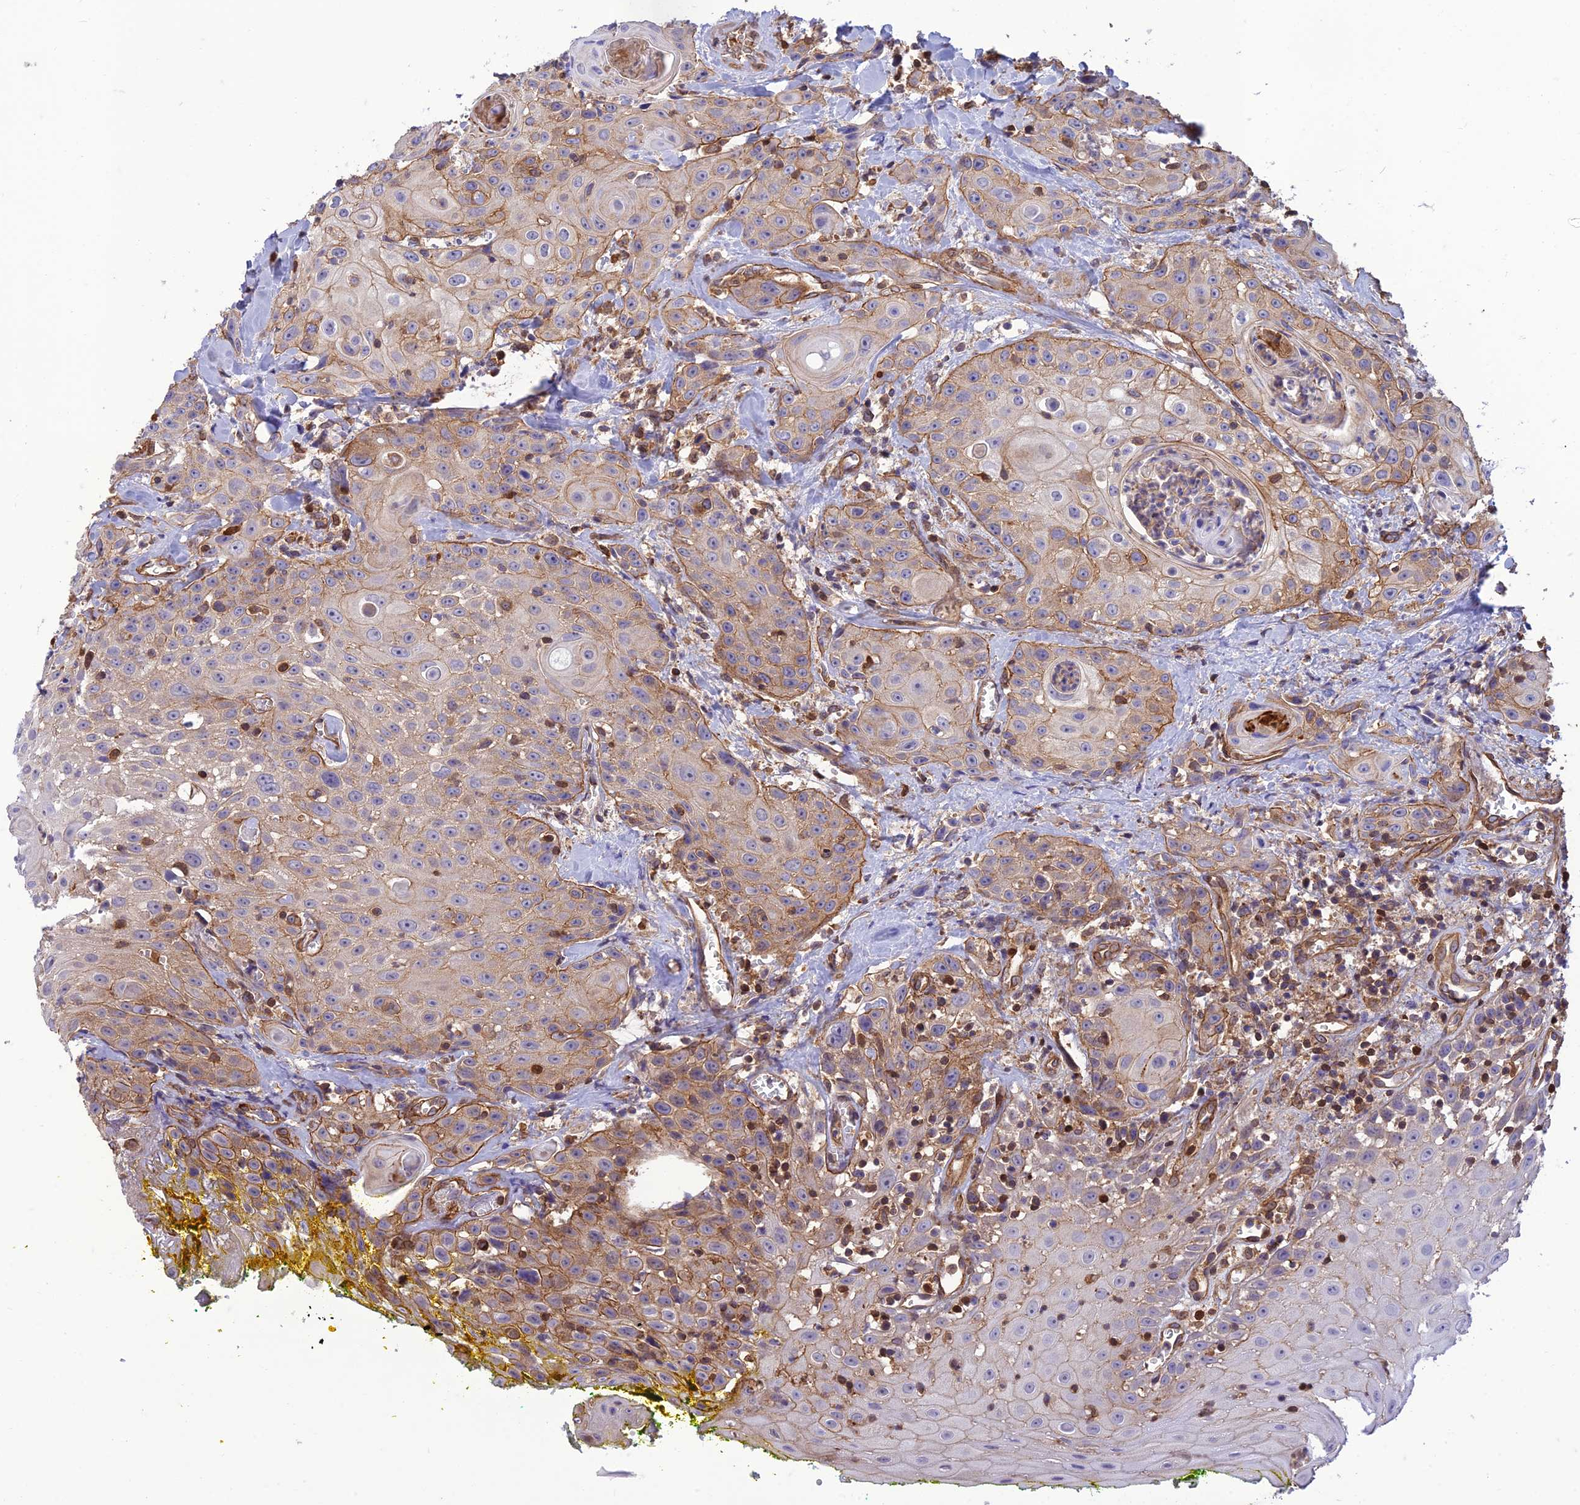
{"staining": {"intensity": "moderate", "quantity": "<25%", "location": "cytoplasmic/membranous"}, "tissue": "head and neck cancer", "cell_type": "Tumor cells", "image_type": "cancer", "snomed": [{"axis": "morphology", "description": "Squamous cell carcinoma, NOS"}, {"axis": "topography", "description": "Oral tissue"}, {"axis": "topography", "description": "Head-Neck"}], "caption": "About <25% of tumor cells in head and neck cancer (squamous cell carcinoma) exhibit moderate cytoplasmic/membranous protein staining as visualized by brown immunohistochemical staining.", "gene": "HPSE2", "patient": {"sex": "female", "age": 82}}